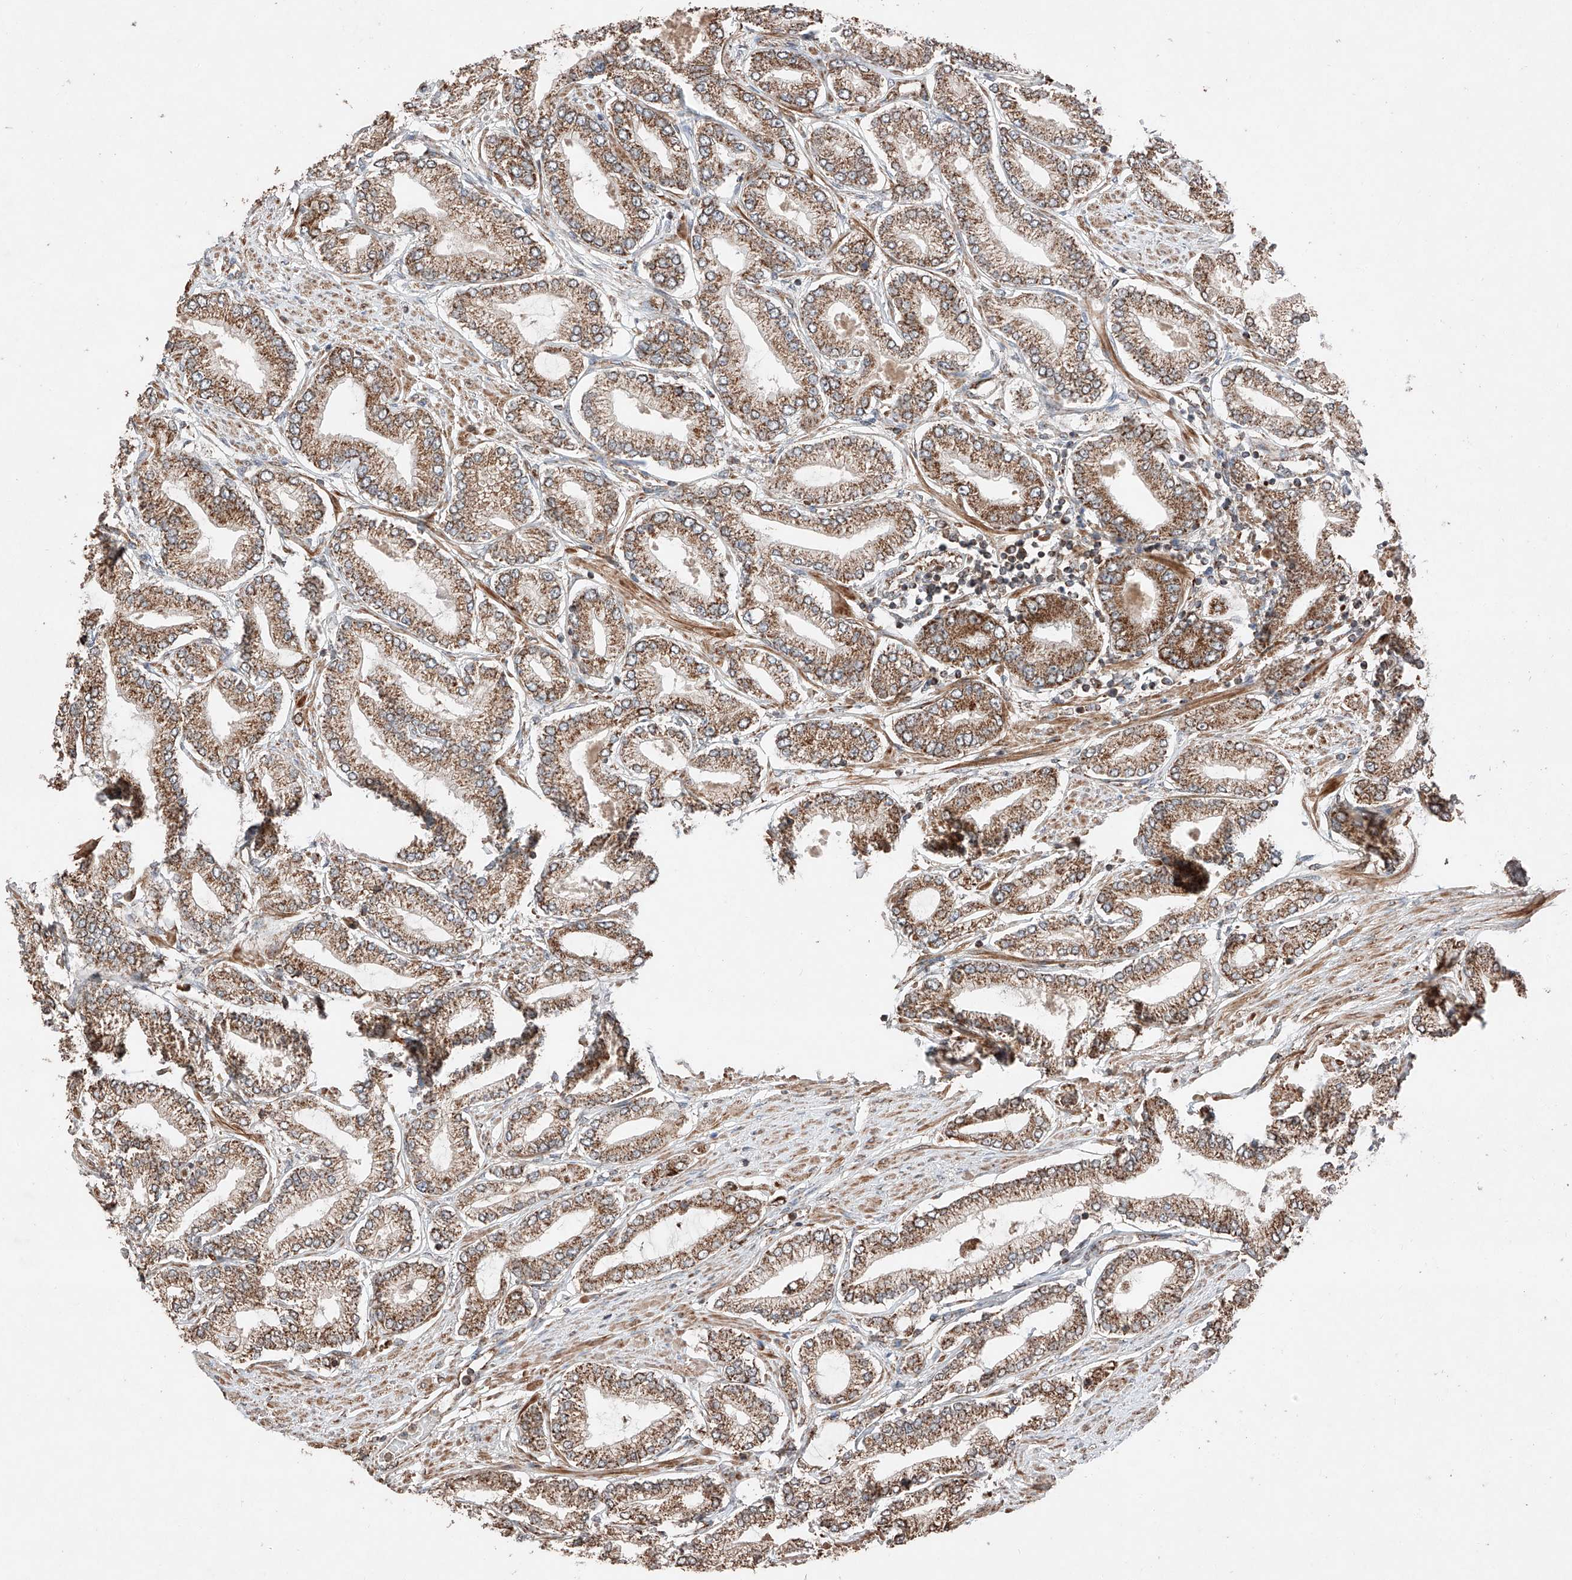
{"staining": {"intensity": "moderate", "quantity": ">75%", "location": "cytoplasmic/membranous"}, "tissue": "prostate cancer", "cell_type": "Tumor cells", "image_type": "cancer", "snomed": [{"axis": "morphology", "description": "Adenocarcinoma, Low grade"}, {"axis": "topography", "description": "Prostate"}], "caption": "The immunohistochemical stain labels moderate cytoplasmic/membranous expression in tumor cells of adenocarcinoma (low-grade) (prostate) tissue.", "gene": "ZSCAN29", "patient": {"sex": "male", "age": 63}}